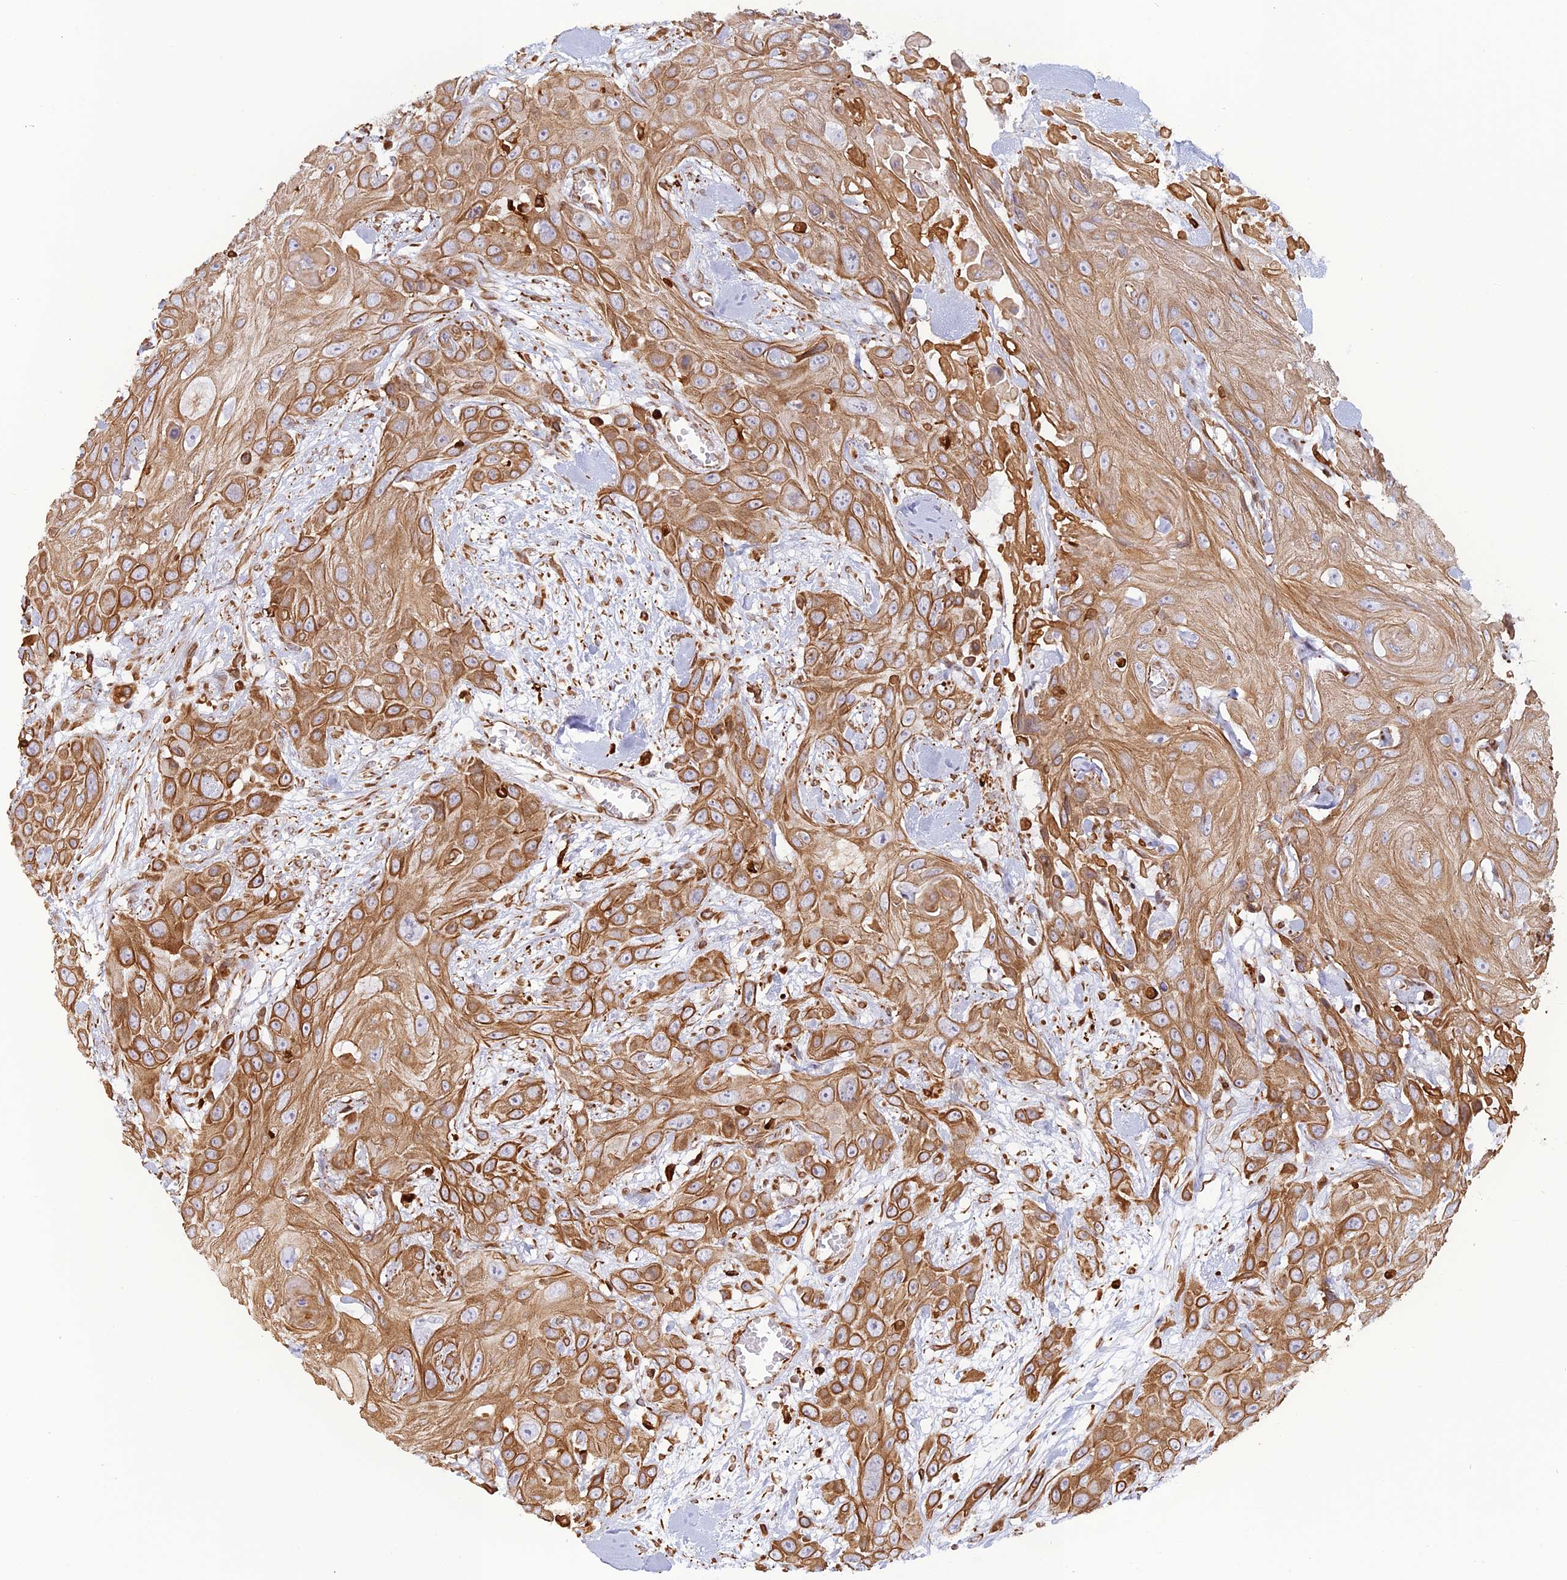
{"staining": {"intensity": "moderate", "quantity": ">75%", "location": "cytoplasmic/membranous"}, "tissue": "head and neck cancer", "cell_type": "Tumor cells", "image_type": "cancer", "snomed": [{"axis": "morphology", "description": "Squamous cell carcinoma, NOS"}, {"axis": "topography", "description": "Head-Neck"}], "caption": "Human squamous cell carcinoma (head and neck) stained with a protein marker exhibits moderate staining in tumor cells.", "gene": "APOBR", "patient": {"sex": "male", "age": 81}}